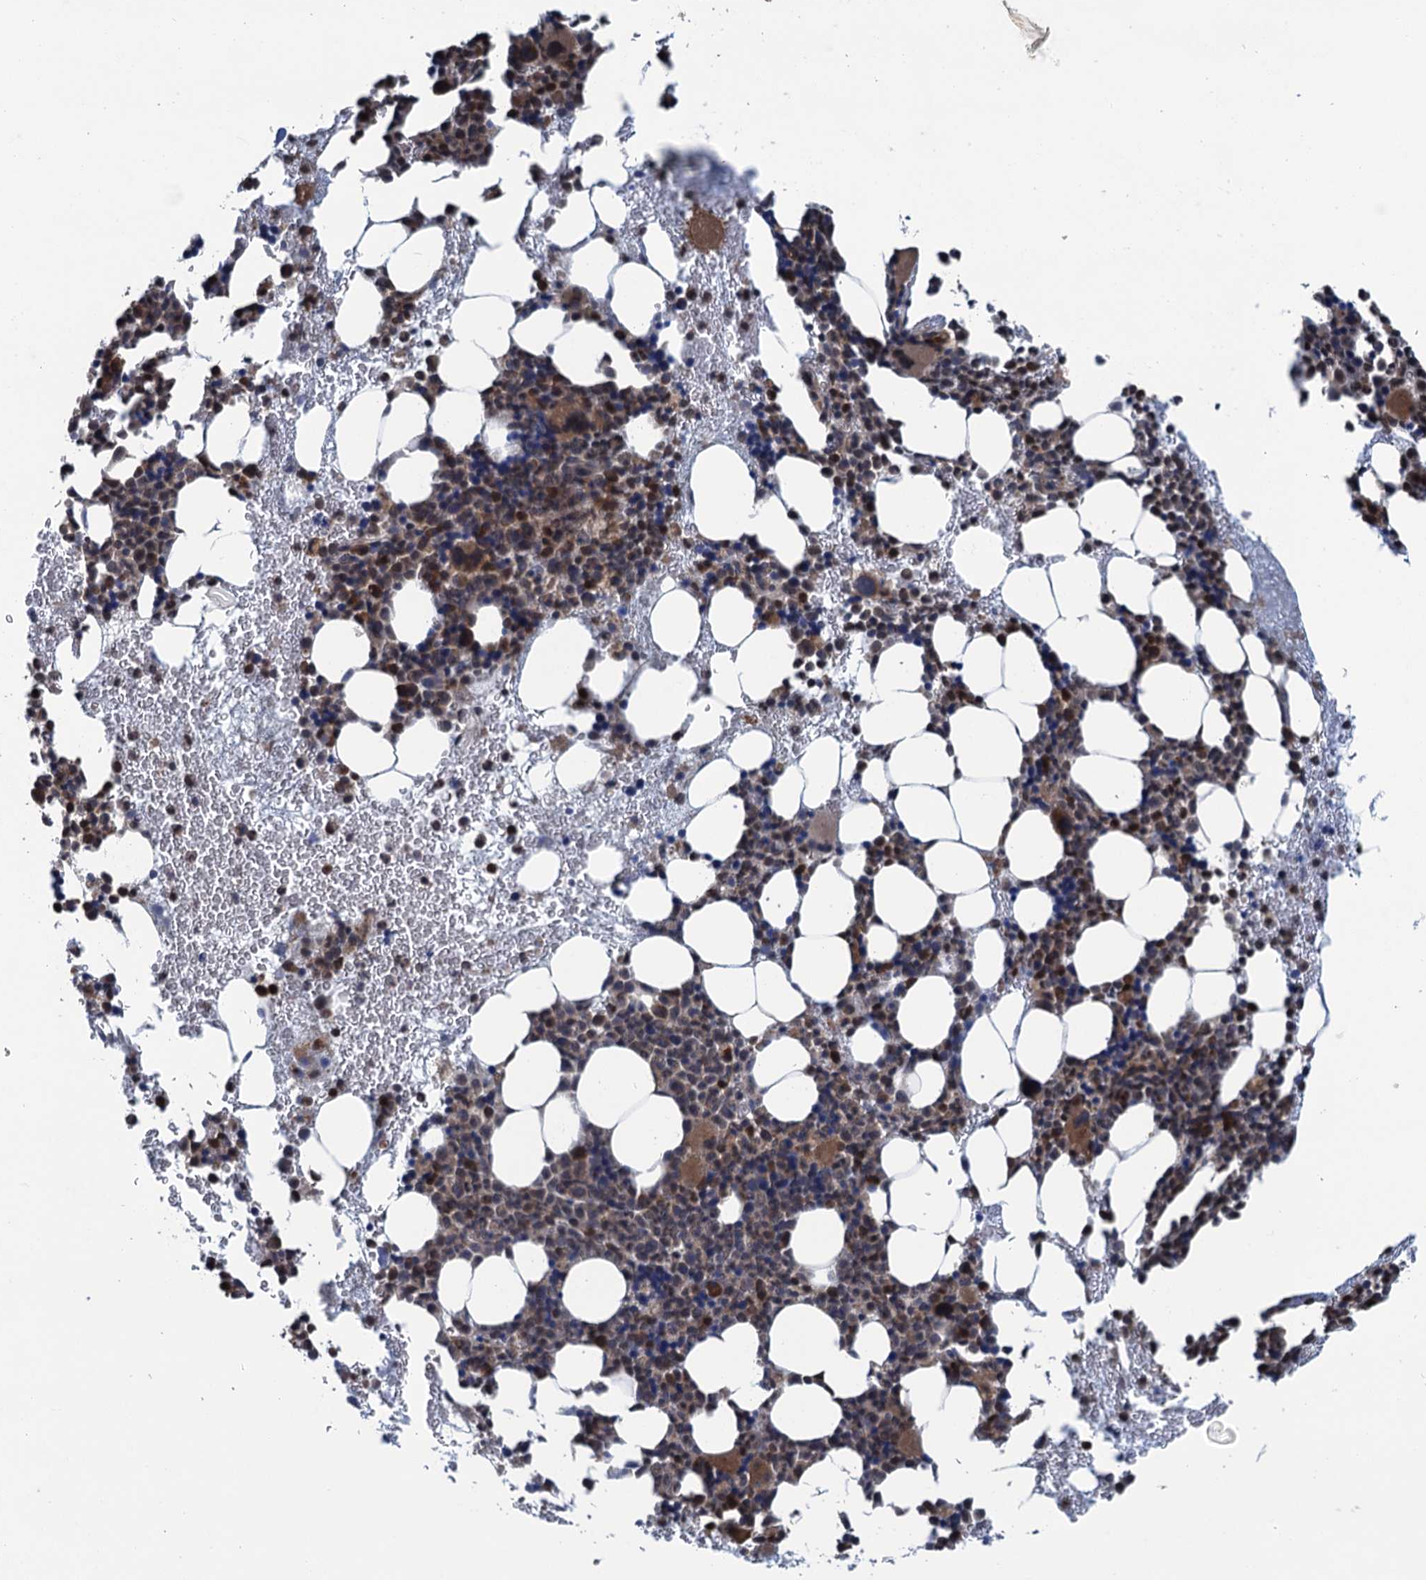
{"staining": {"intensity": "moderate", "quantity": "25%-75%", "location": "cytoplasmic/membranous"}, "tissue": "bone marrow", "cell_type": "Hematopoietic cells", "image_type": "normal", "snomed": [{"axis": "morphology", "description": "Normal tissue, NOS"}, {"axis": "topography", "description": "Bone marrow"}], "caption": "Protein expression by IHC demonstrates moderate cytoplasmic/membranous staining in about 25%-75% of hematopoietic cells in normal bone marrow.", "gene": "CNTN5", "patient": {"sex": "female", "age": 37}}